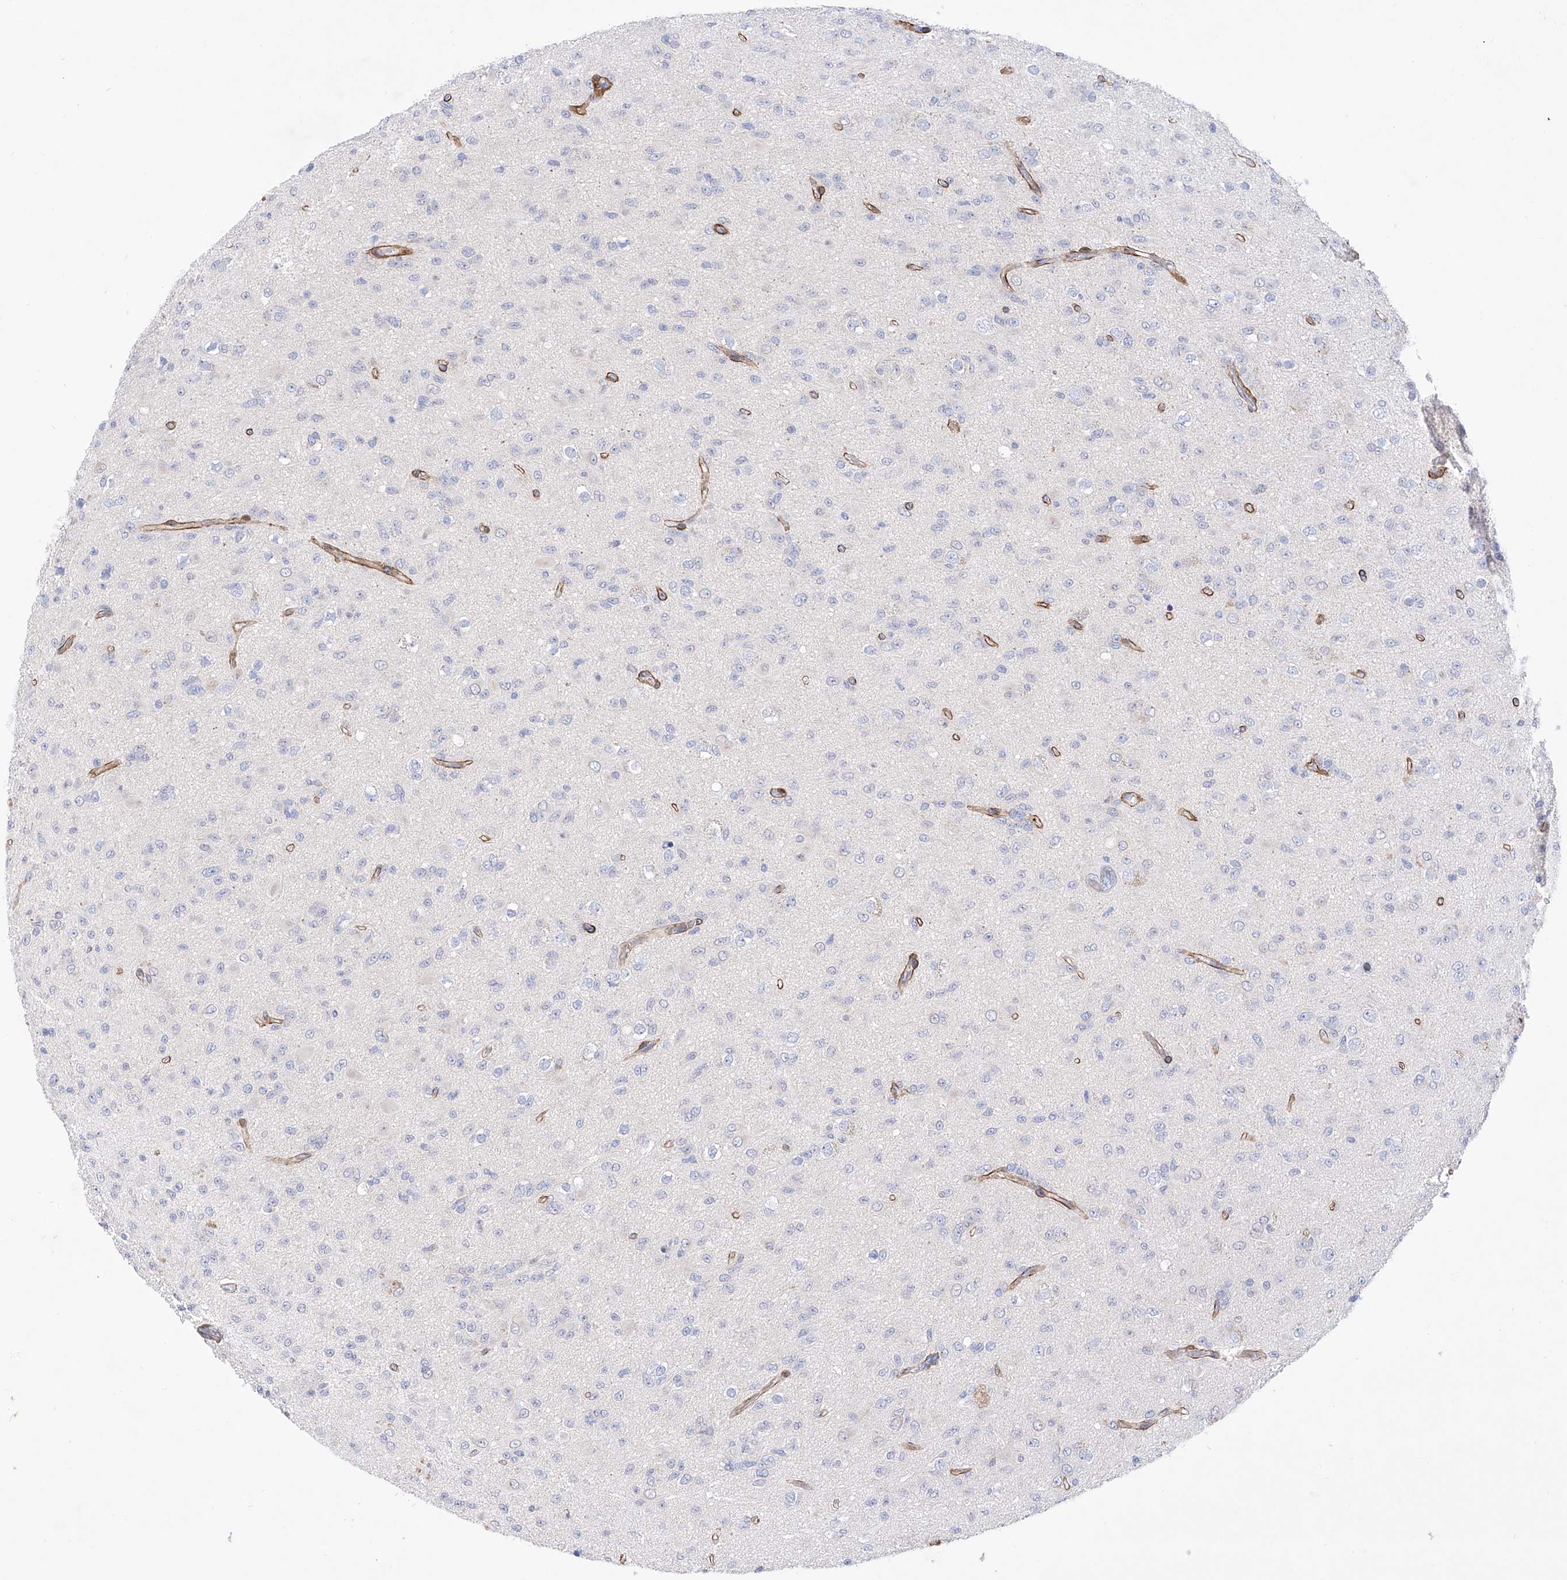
{"staining": {"intensity": "negative", "quantity": "none", "location": "none"}, "tissue": "glioma", "cell_type": "Tumor cells", "image_type": "cancer", "snomed": [{"axis": "morphology", "description": "Glioma, malignant, Low grade"}, {"axis": "topography", "description": "Brain"}], "caption": "There is no significant staining in tumor cells of glioma. Brightfield microscopy of immunohistochemistry stained with DAB (brown) and hematoxylin (blue), captured at high magnification.", "gene": "LCLAT1", "patient": {"sex": "male", "age": 65}}